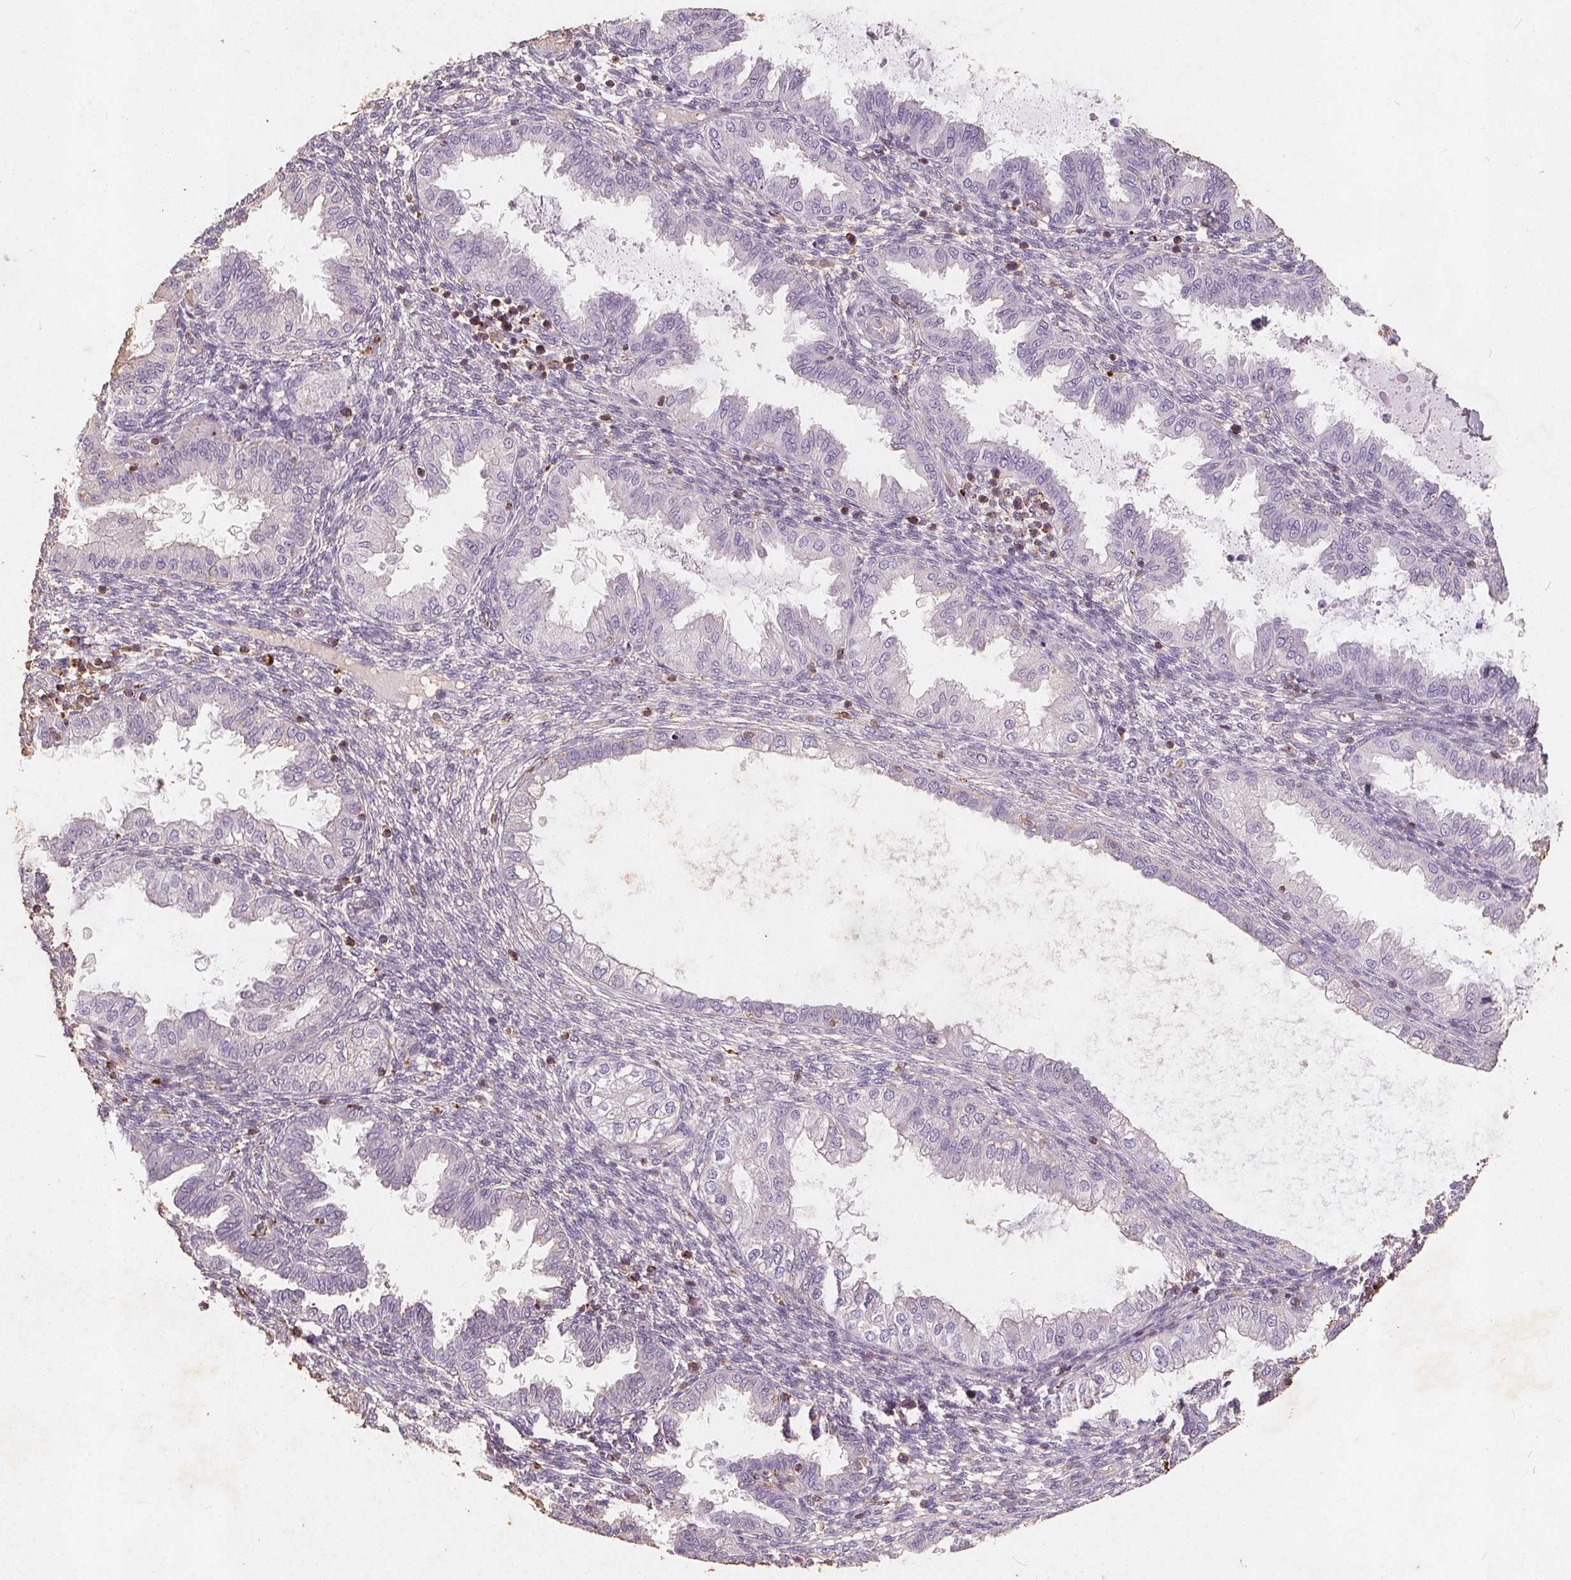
{"staining": {"intensity": "negative", "quantity": "none", "location": "none"}, "tissue": "endometrium", "cell_type": "Cells in endometrial stroma", "image_type": "normal", "snomed": [{"axis": "morphology", "description": "Normal tissue, NOS"}, {"axis": "topography", "description": "Endometrium"}], "caption": "A histopathology image of endometrium stained for a protein shows no brown staining in cells in endometrial stroma. The staining is performed using DAB (3,3'-diaminobenzidine) brown chromogen with nuclei counter-stained in using hematoxylin.", "gene": "C19orf84", "patient": {"sex": "female", "age": 33}}